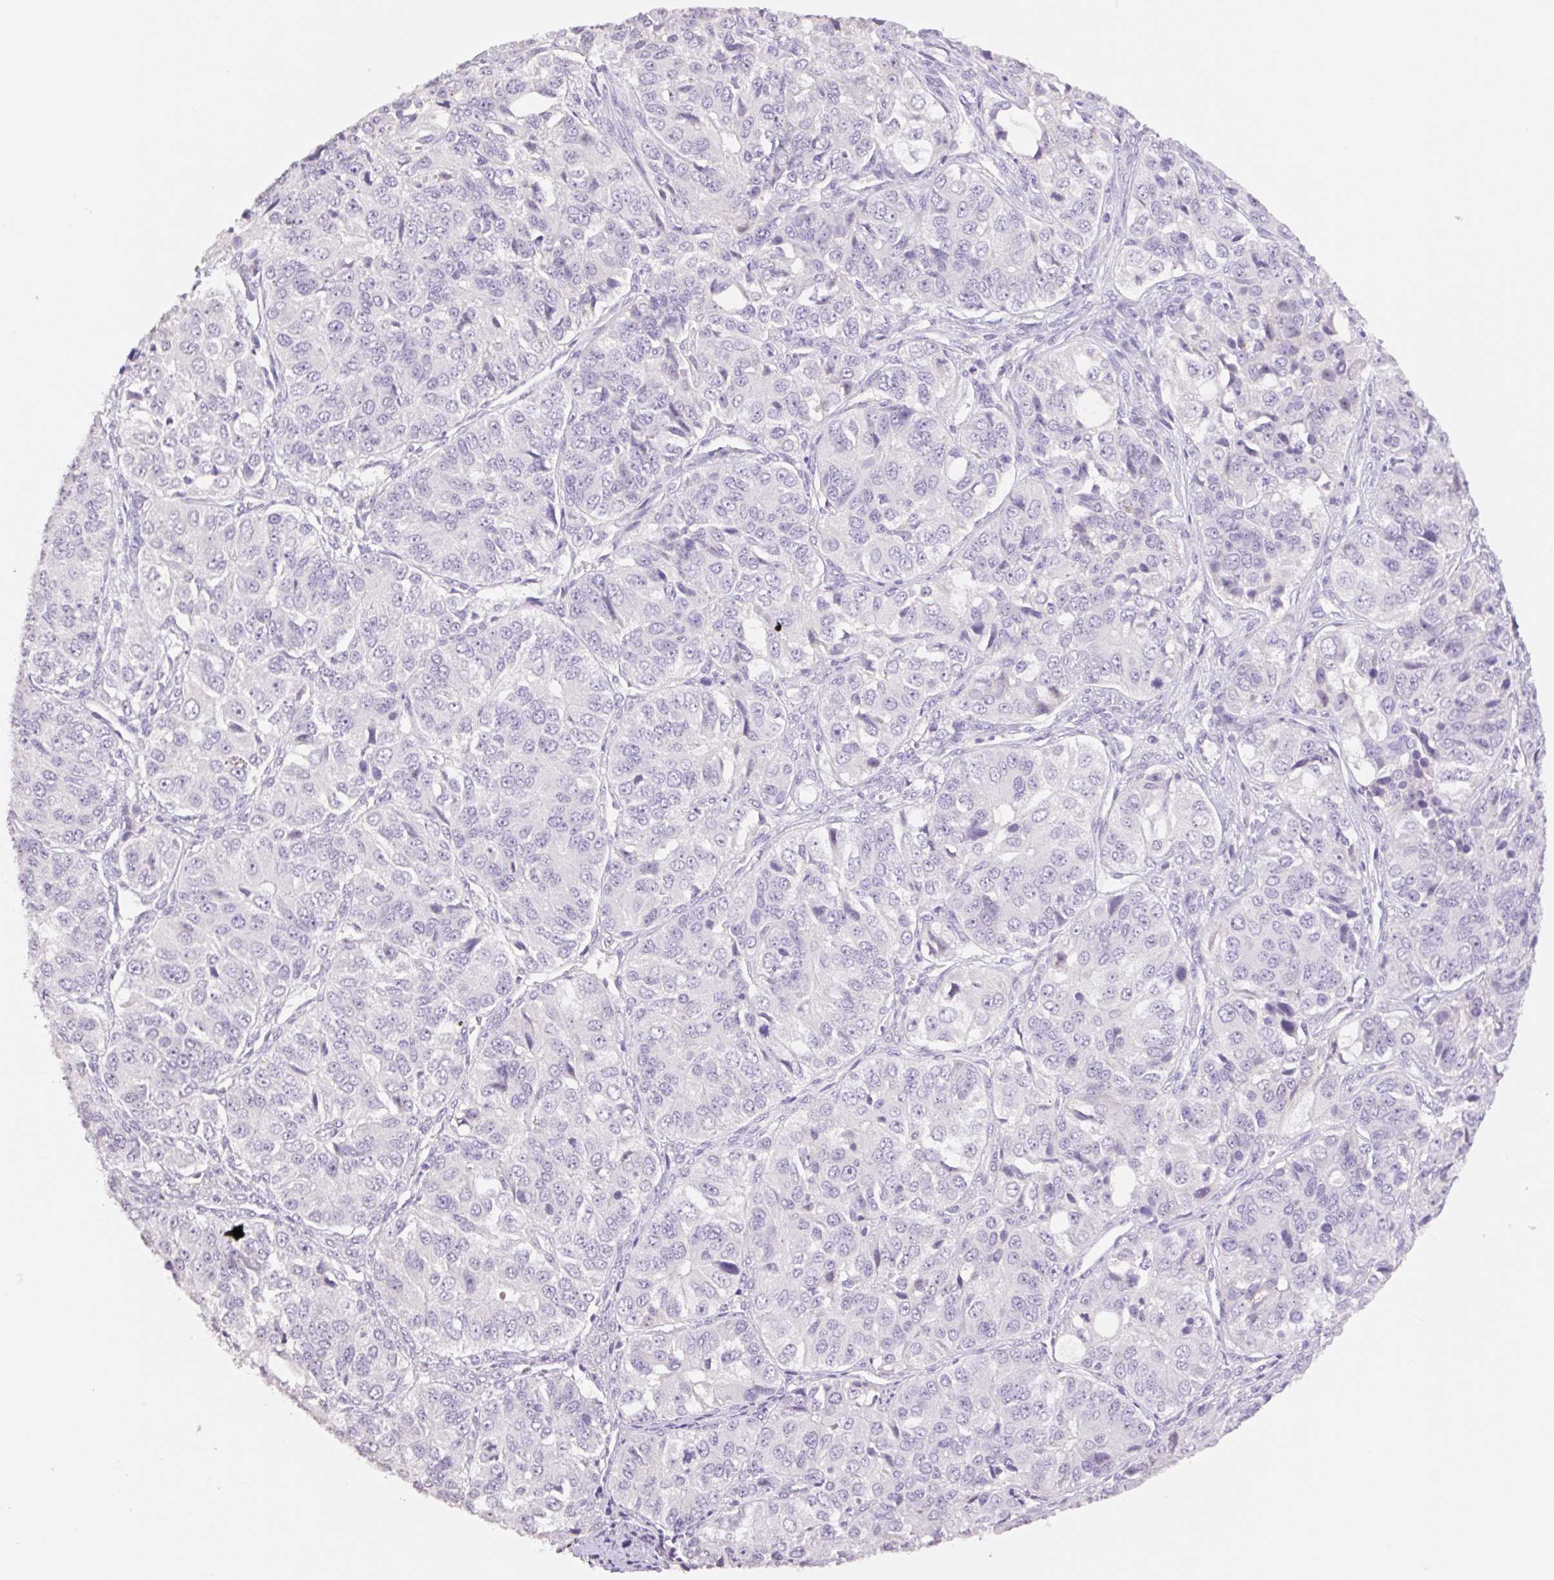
{"staining": {"intensity": "negative", "quantity": "none", "location": "none"}, "tissue": "ovarian cancer", "cell_type": "Tumor cells", "image_type": "cancer", "snomed": [{"axis": "morphology", "description": "Carcinoma, endometroid"}, {"axis": "topography", "description": "Ovary"}], "caption": "IHC micrograph of neoplastic tissue: ovarian cancer (endometroid carcinoma) stained with DAB shows no significant protein staining in tumor cells.", "gene": "HCRTR2", "patient": {"sex": "female", "age": 51}}